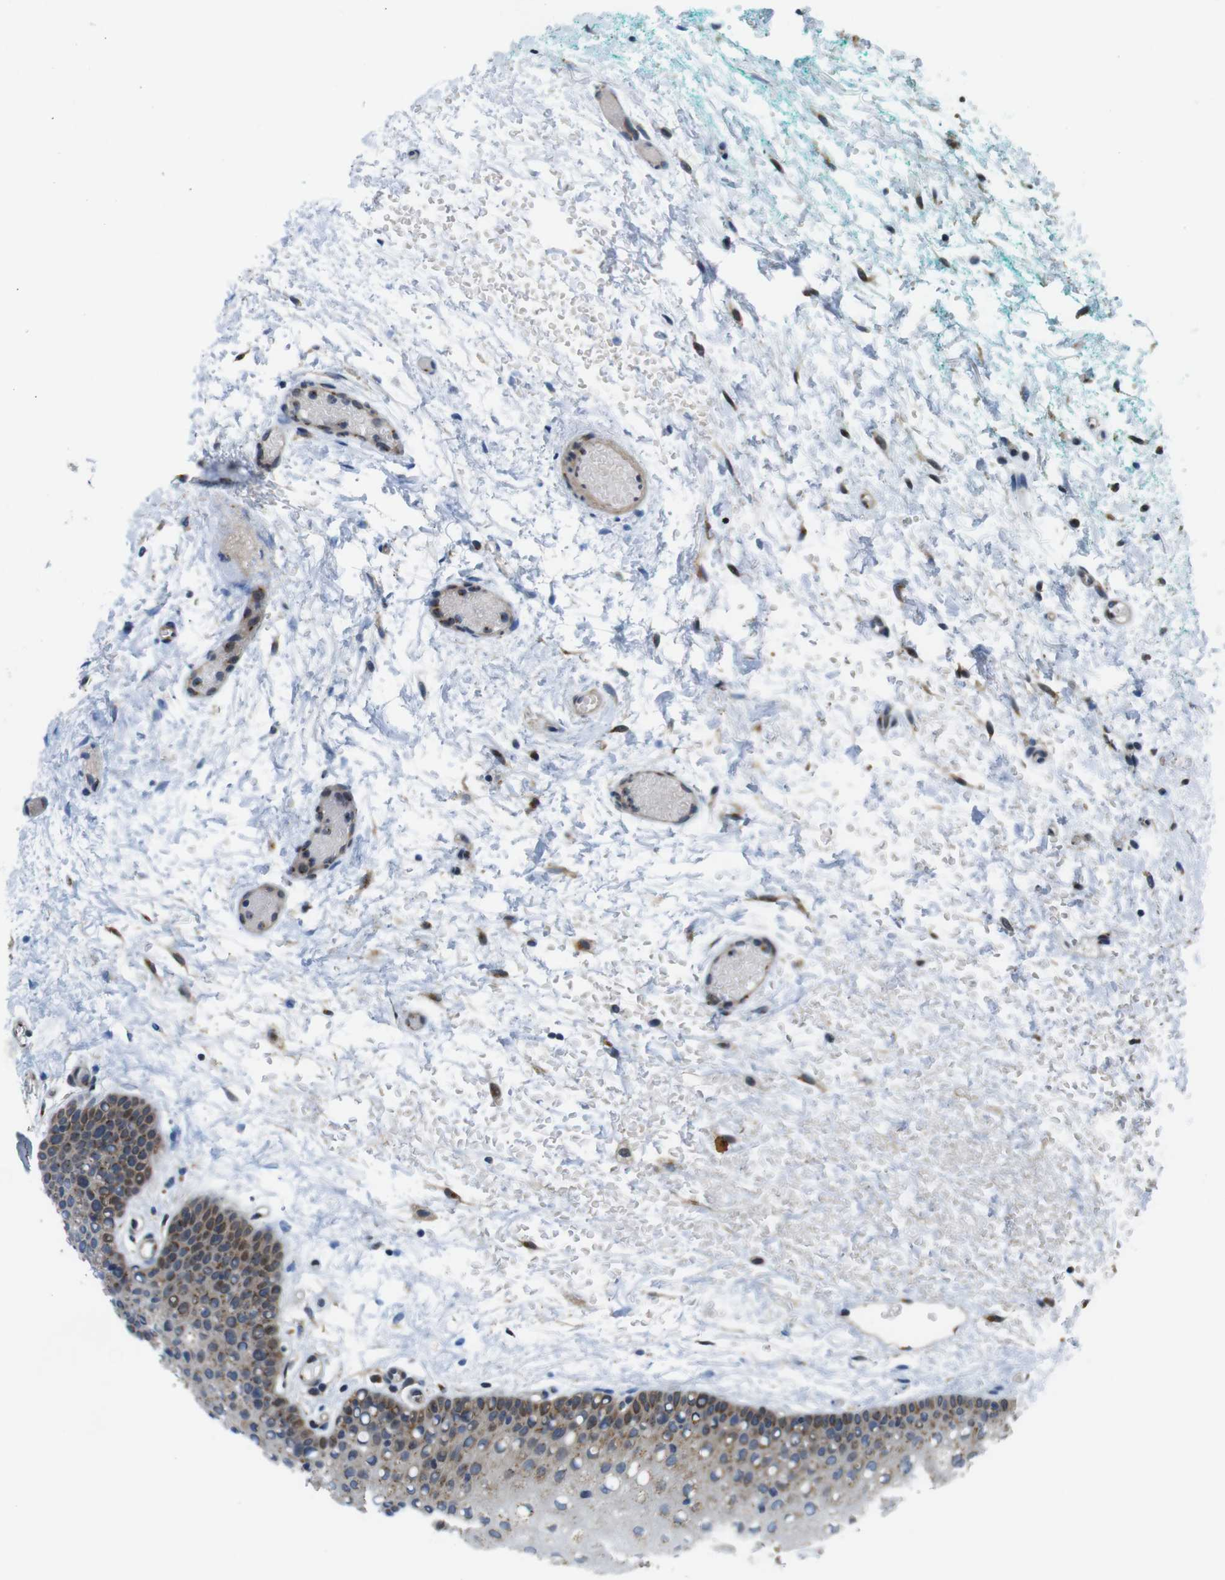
{"staining": {"intensity": "moderate", "quantity": ">75%", "location": "cytoplasmic/membranous"}, "tissue": "oral mucosa", "cell_type": "Squamous epithelial cells", "image_type": "normal", "snomed": [{"axis": "morphology", "description": "Normal tissue, NOS"}, {"axis": "morphology", "description": "Squamous cell carcinoma, NOS"}, {"axis": "topography", "description": "Oral tissue"}, {"axis": "topography", "description": "Salivary gland"}, {"axis": "topography", "description": "Head-Neck"}], "caption": "Immunohistochemistry (IHC) staining of benign oral mucosa, which demonstrates medium levels of moderate cytoplasmic/membranous positivity in approximately >75% of squamous epithelial cells indicating moderate cytoplasmic/membranous protein positivity. The staining was performed using DAB (brown) for protein detection and nuclei were counterstained in hematoxylin (blue).", "gene": "ZDHHC3", "patient": {"sex": "female", "age": 62}}